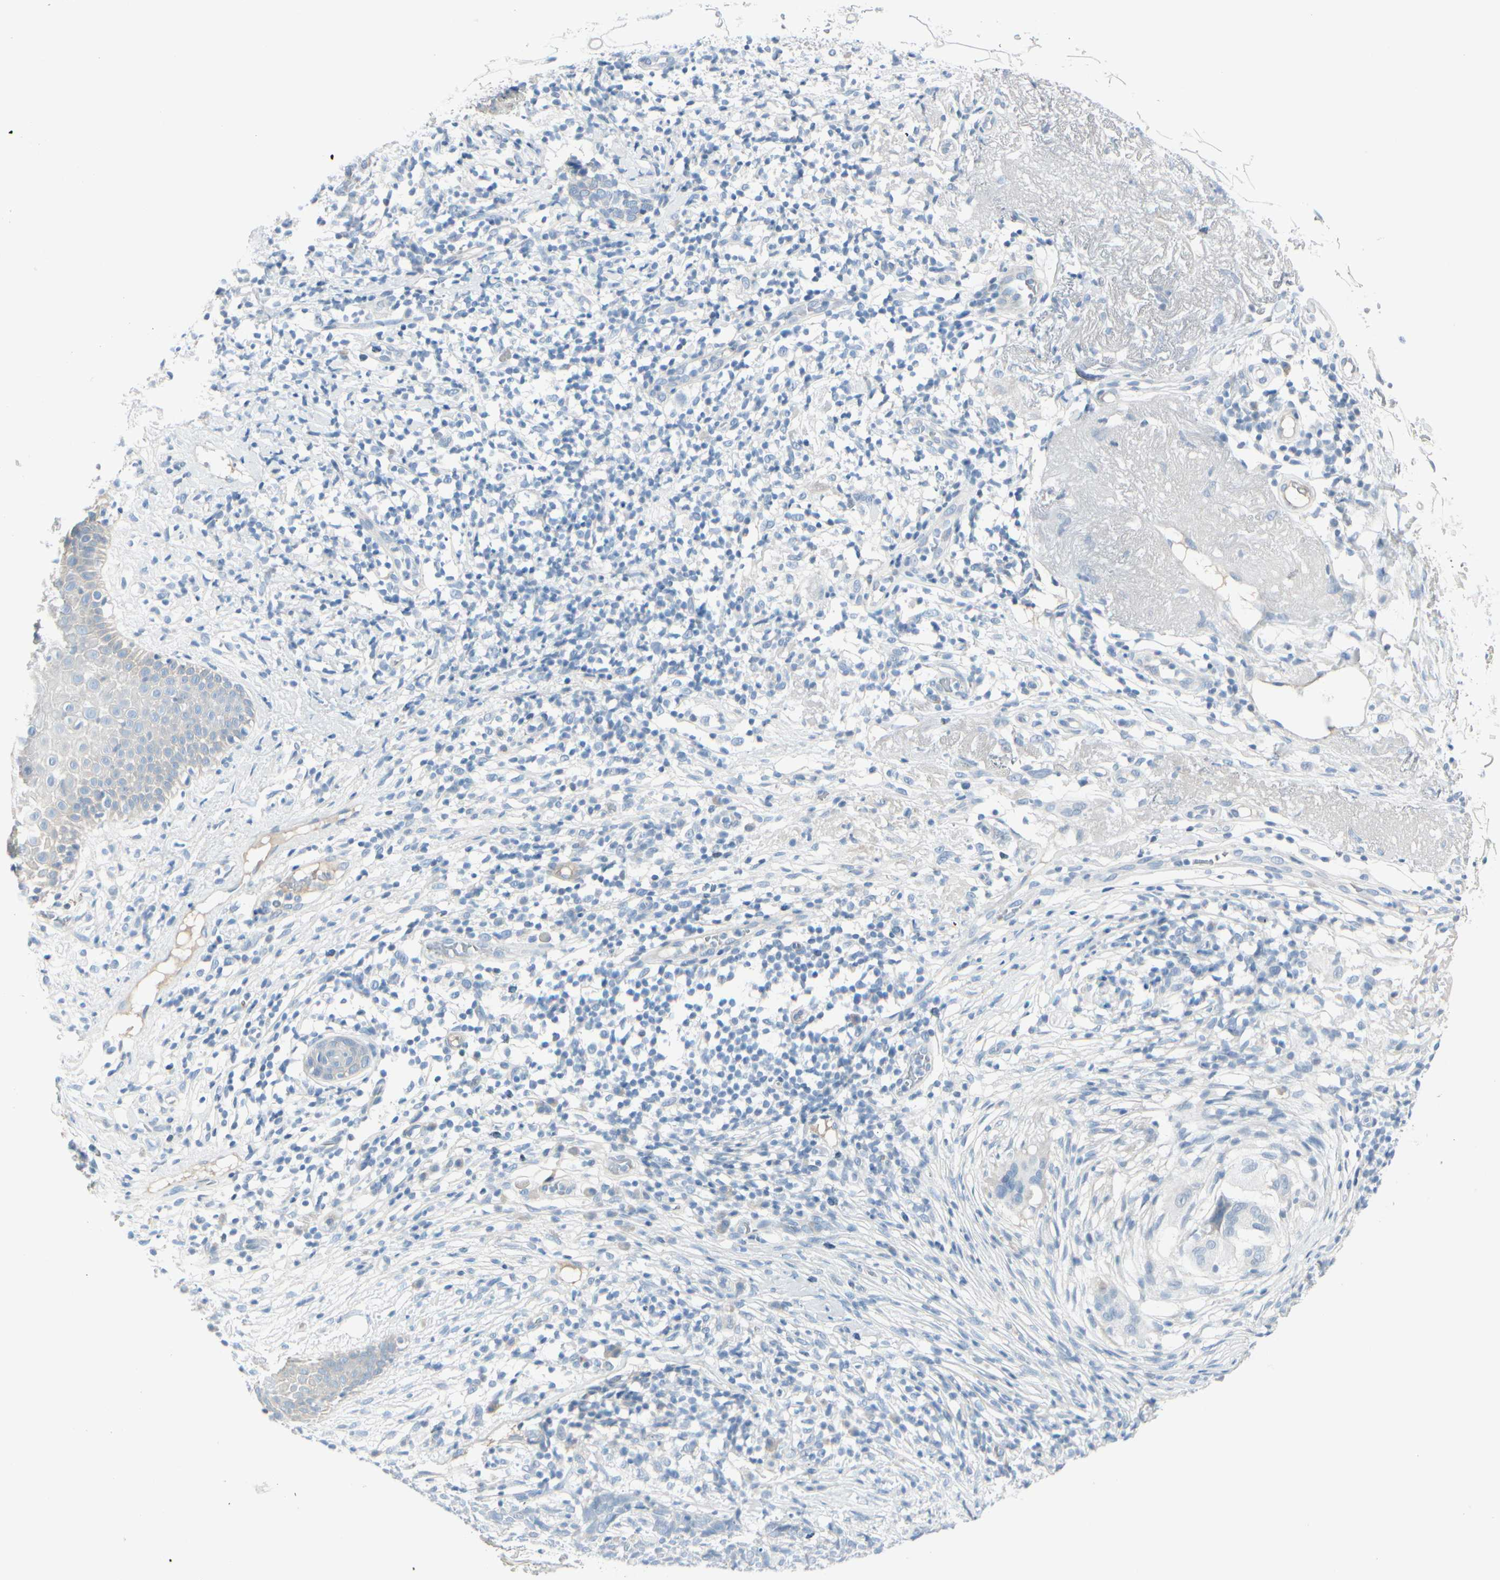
{"staining": {"intensity": "negative", "quantity": "none", "location": "none"}, "tissue": "skin cancer", "cell_type": "Tumor cells", "image_type": "cancer", "snomed": [{"axis": "morphology", "description": "Basal cell carcinoma"}, {"axis": "topography", "description": "Skin"}], "caption": "Basal cell carcinoma (skin) was stained to show a protein in brown. There is no significant positivity in tumor cells.", "gene": "CDHR5", "patient": {"sex": "female", "age": 84}}